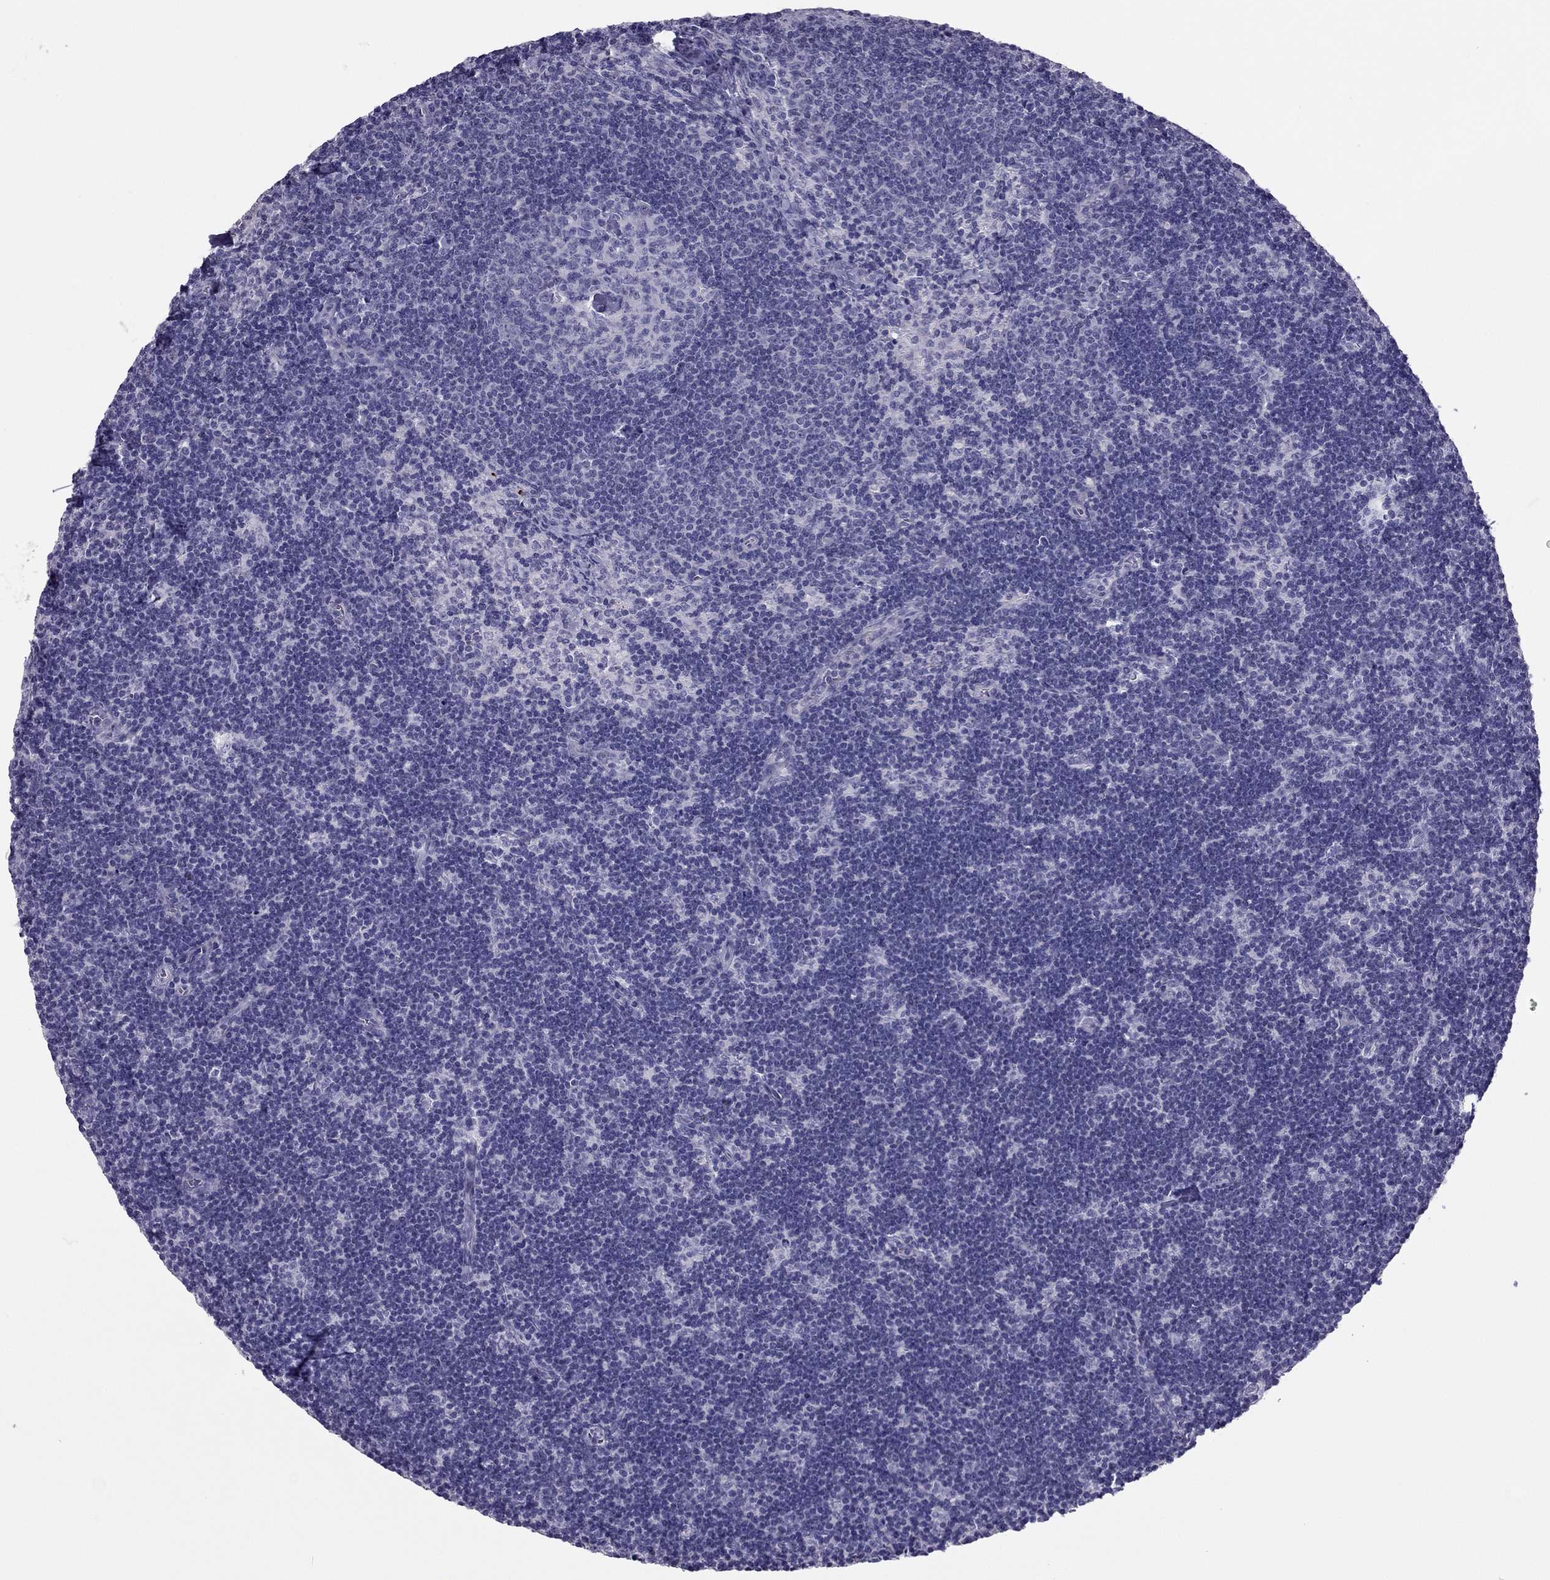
{"staining": {"intensity": "negative", "quantity": "none", "location": "none"}, "tissue": "lymph node", "cell_type": "Germinal center cells", "image_type": "normal", "snomed": [{"axis": "morphology", "description": "Normal tissue, NOS"}, {"axis": "topography", "description": "Lymph node"}], "caption": "The immunohistochemistry photomicrograph has no significant staining in germinal center cells of lymph node.", "gene": "PDE6A", "patient": {"sex": "female", "age": 34}}